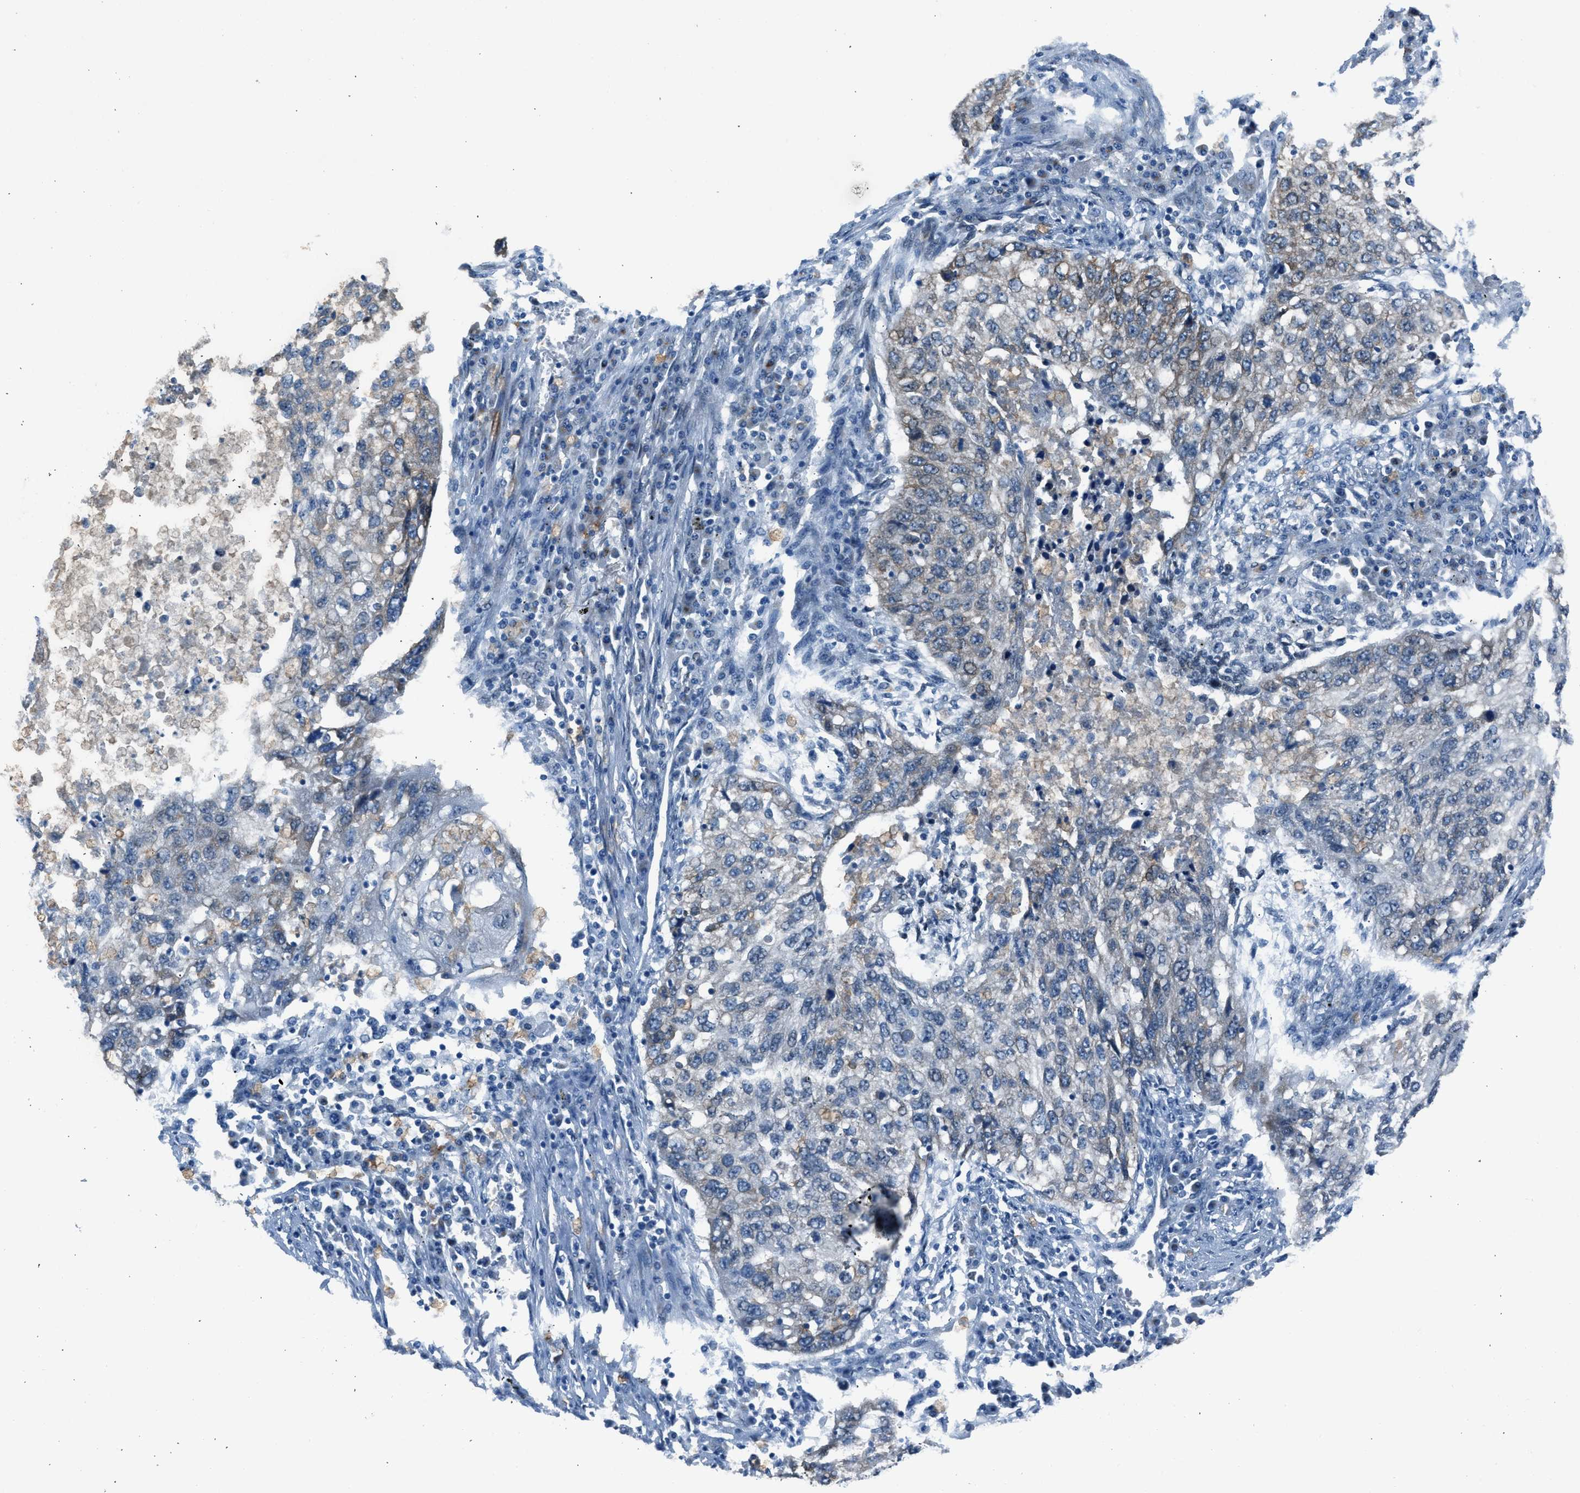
{"staining": {"intensity": "weak", "quantity": "25%-75%", "location": "cytoplasmic/membranous"}, "tissue": "lung cancer", "cell_type": "Tumor cells", "image_type": "cancer", "snomed": [{"axis": "morphology", "description": "Squamous cell carcinoma, NOS"}, {"axis": "topography", "description": "Lung"}], "caption": "Tumor cells demonstrate low levels of weak cytoplasmic/membranous positivity in about 25%-75% of cells in human lung cancer (squamous cell carcinoma).", "gene": "RNF41", "patient": {"sex": "female", "age": 63}}